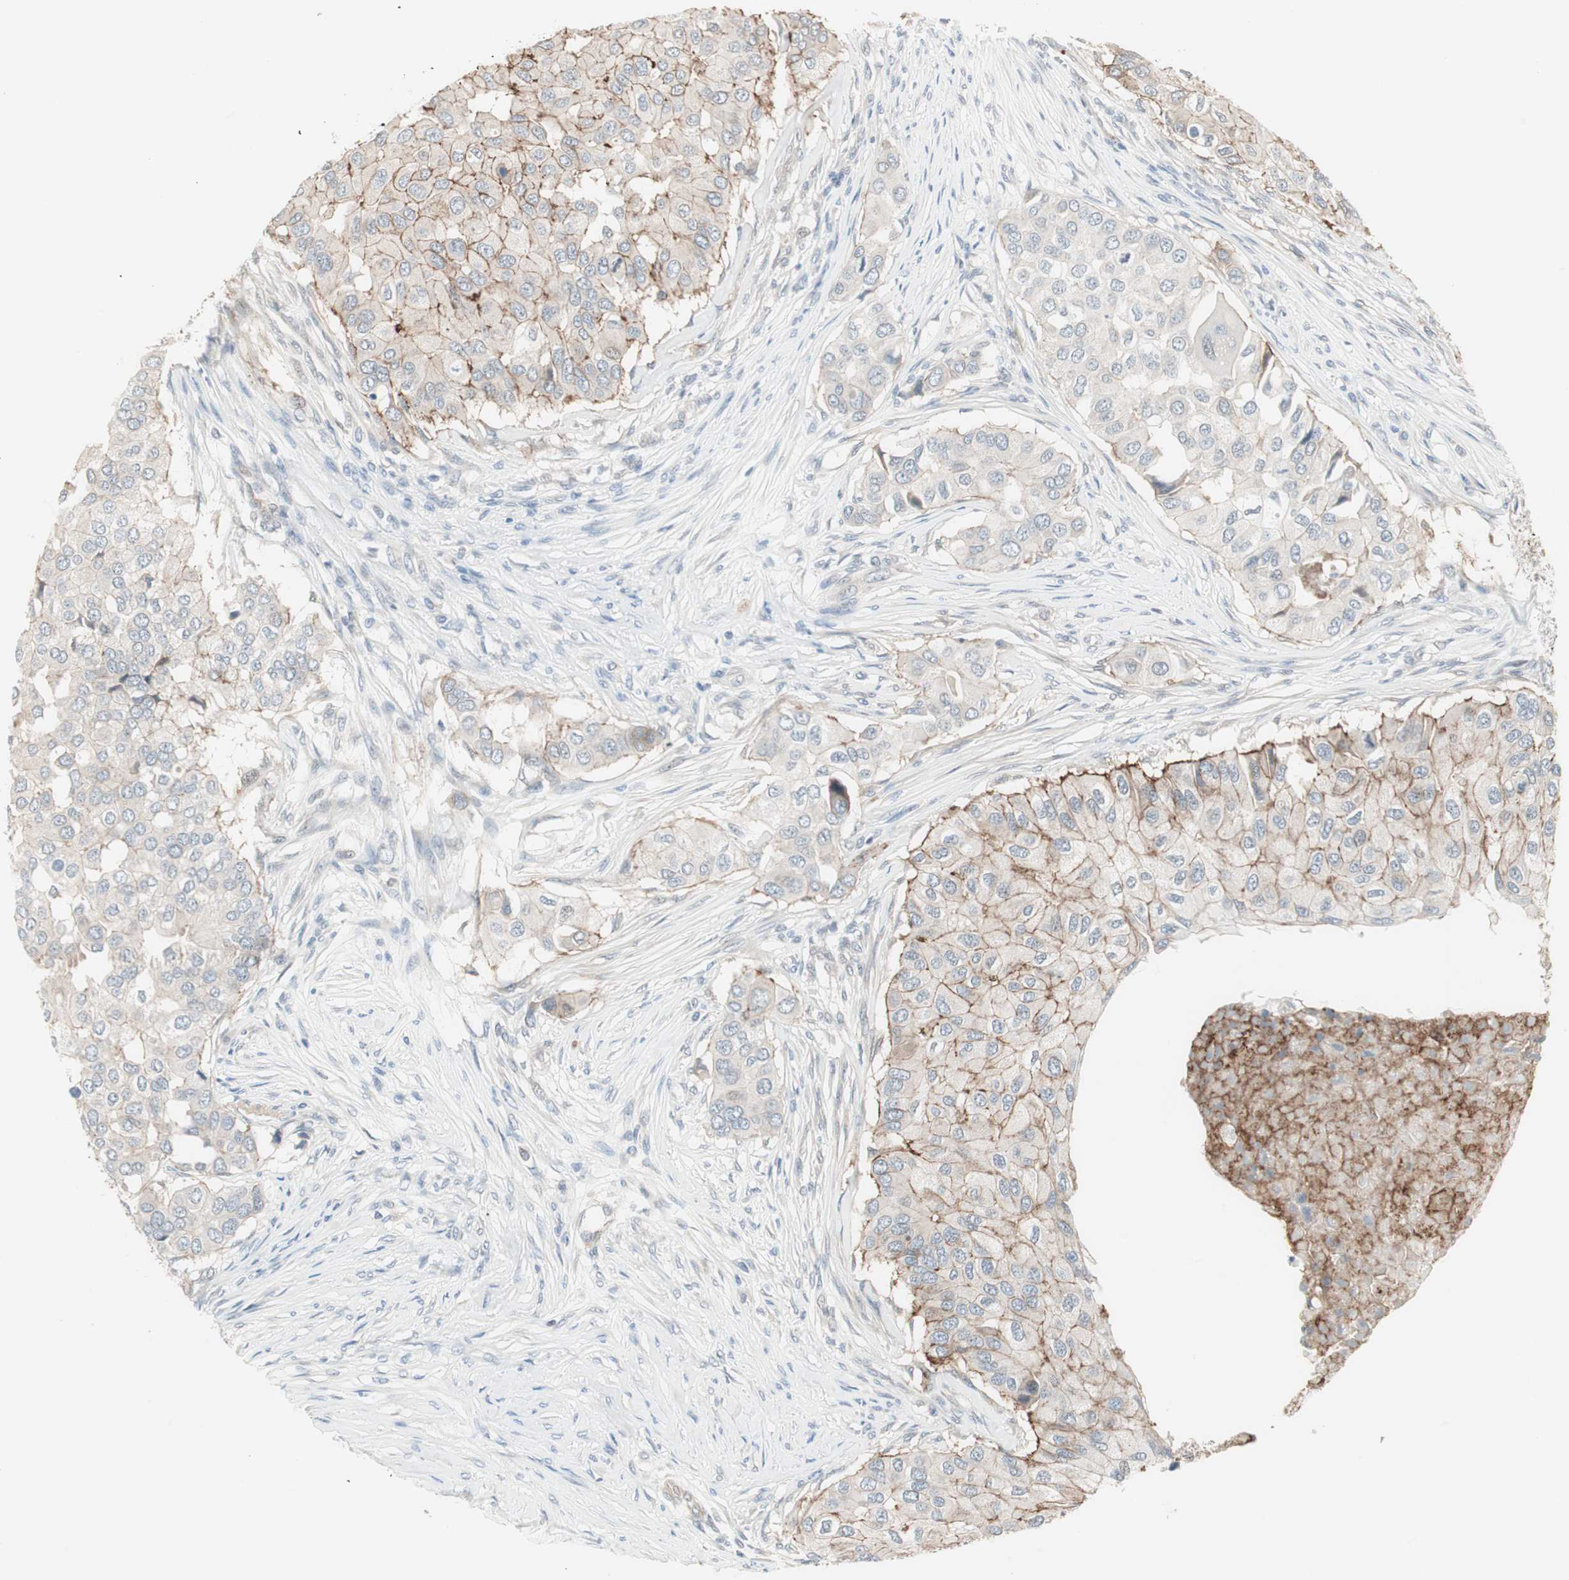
{"staining": {"intensity": "weak", "quantity": ">75%", "location": "cytoplasmic/membranous"}, "tissue": "breast cancer", "cell_type": "Tumor cells", "image_type": "cancer", "snomed": [{"axis": "morphology", "description": "Normal tissue, NOS"}, {"axis": "morphology", "description": "Duct carcinoma"}, {"axis": "topography", "description": "Breast"}], "caption": "The photomicrograph exhibits a brown stain indicating the presence of a protein in the cytoplasmic/membranous of tumor cells in breast intraductal carcinoma. Using DAB (3,3'-diaminobenzidine) (brown) and hematoxylin (blue) stains, captured at high magnification using brightfield microscopy.", "gene": "ITGB4", "patient": {"sex": "female", "age": 49}}